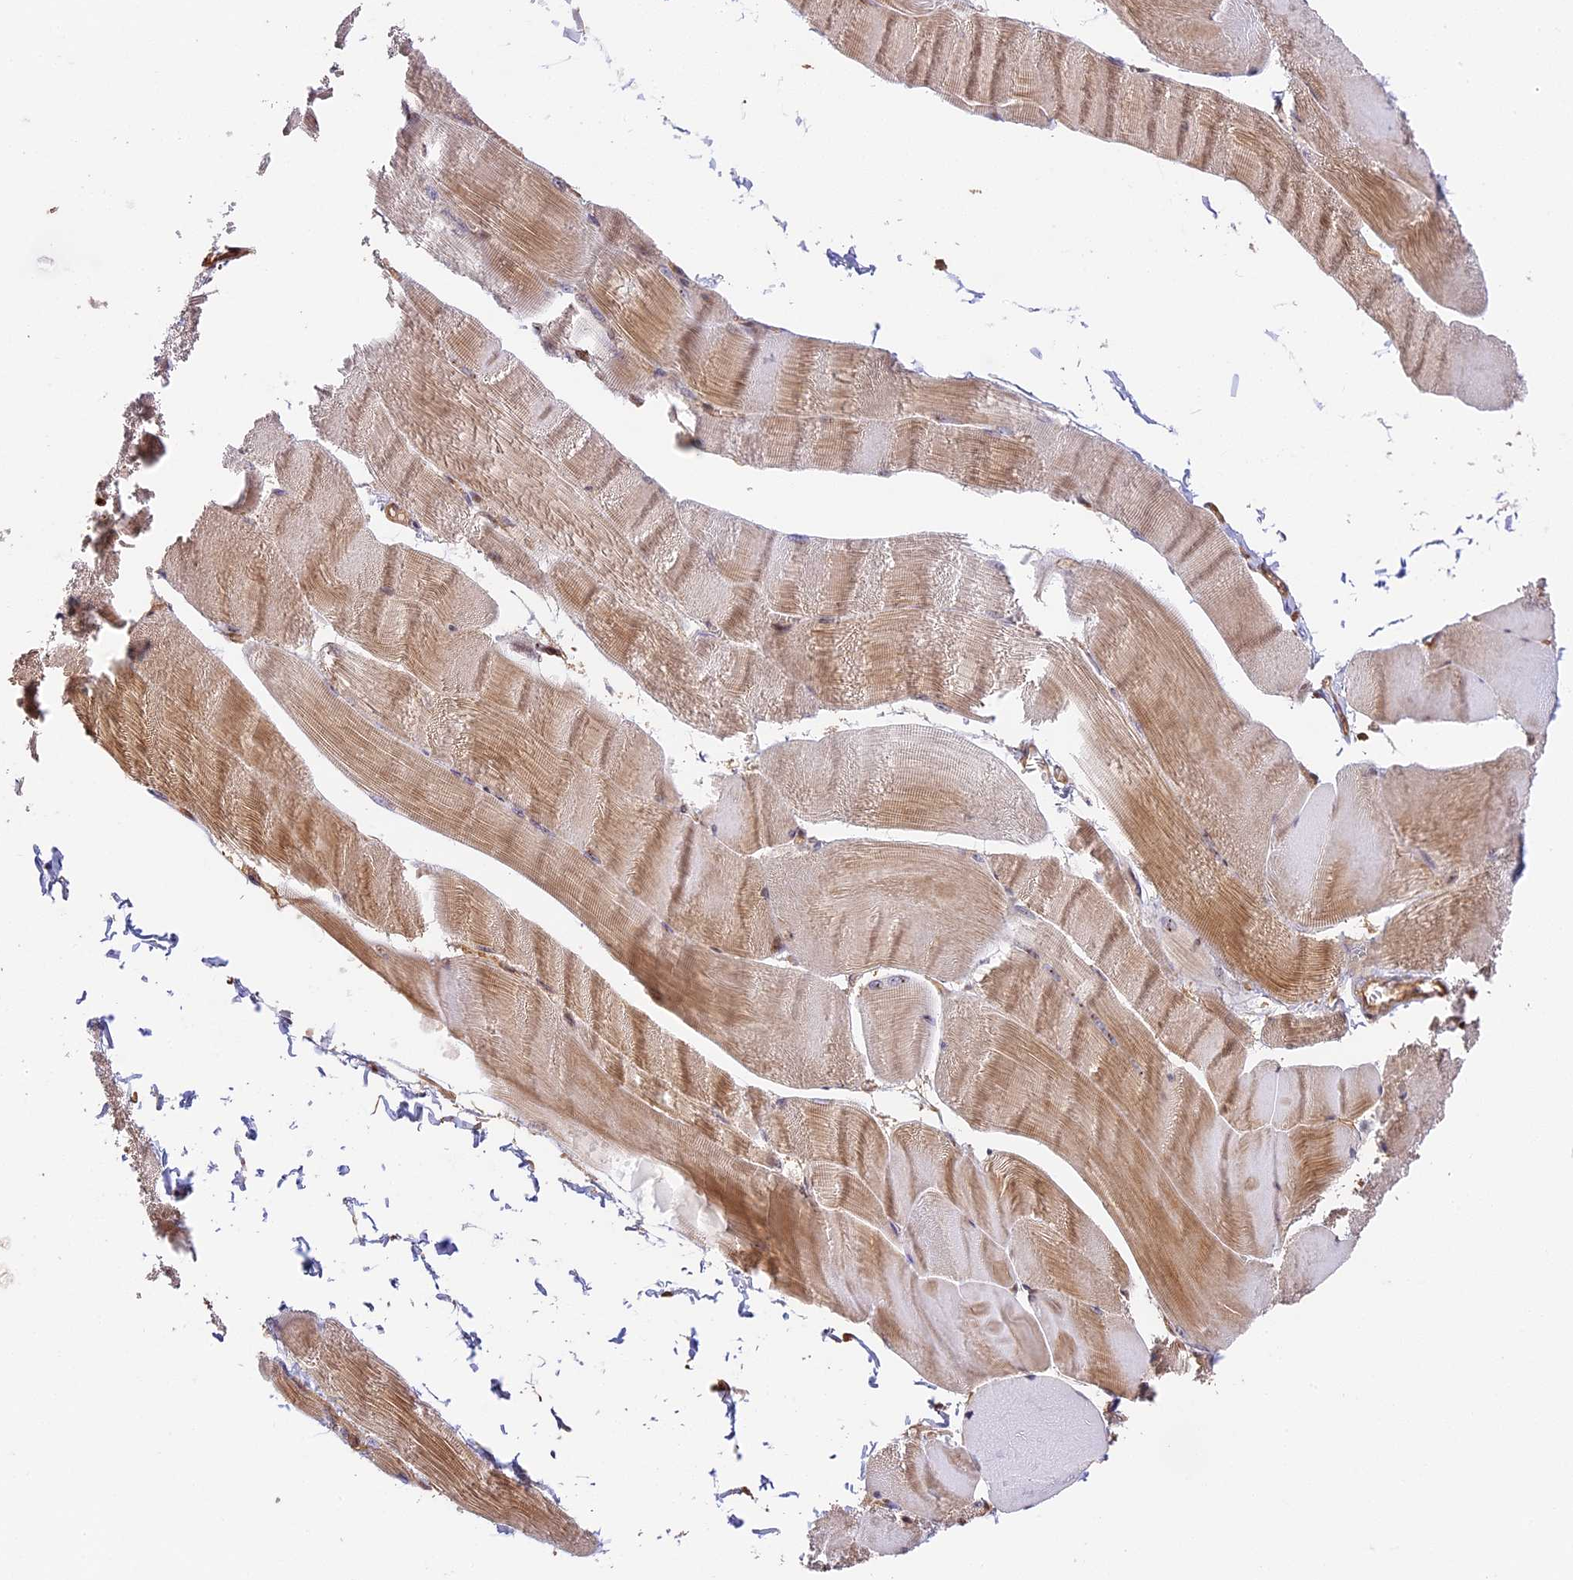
{"staining": {"intensity": "moderate", "quantity": ">75%", "location": "cytoplasmic/membranous"}, "tissue": "skeletal muscle", "cell_type": "Myocytes", "image_type": "normal", "snomed": [{"axis": "morphology", "description": "Normal tissue, NOS"}, {"axis": "morphology", "description": "Basal cell carcinoma"}, {"axis": "topography", "description": "Skeletal muscle"}], "caption": "Immunohistochemical staining of benign skeletal muscle reveals medium levels of moderate cytoplasmic/membranous positivity in approximately >75% of myocytes.", "gene": "PPP1R37", "patient": {"sex": "female", "age": 64}}